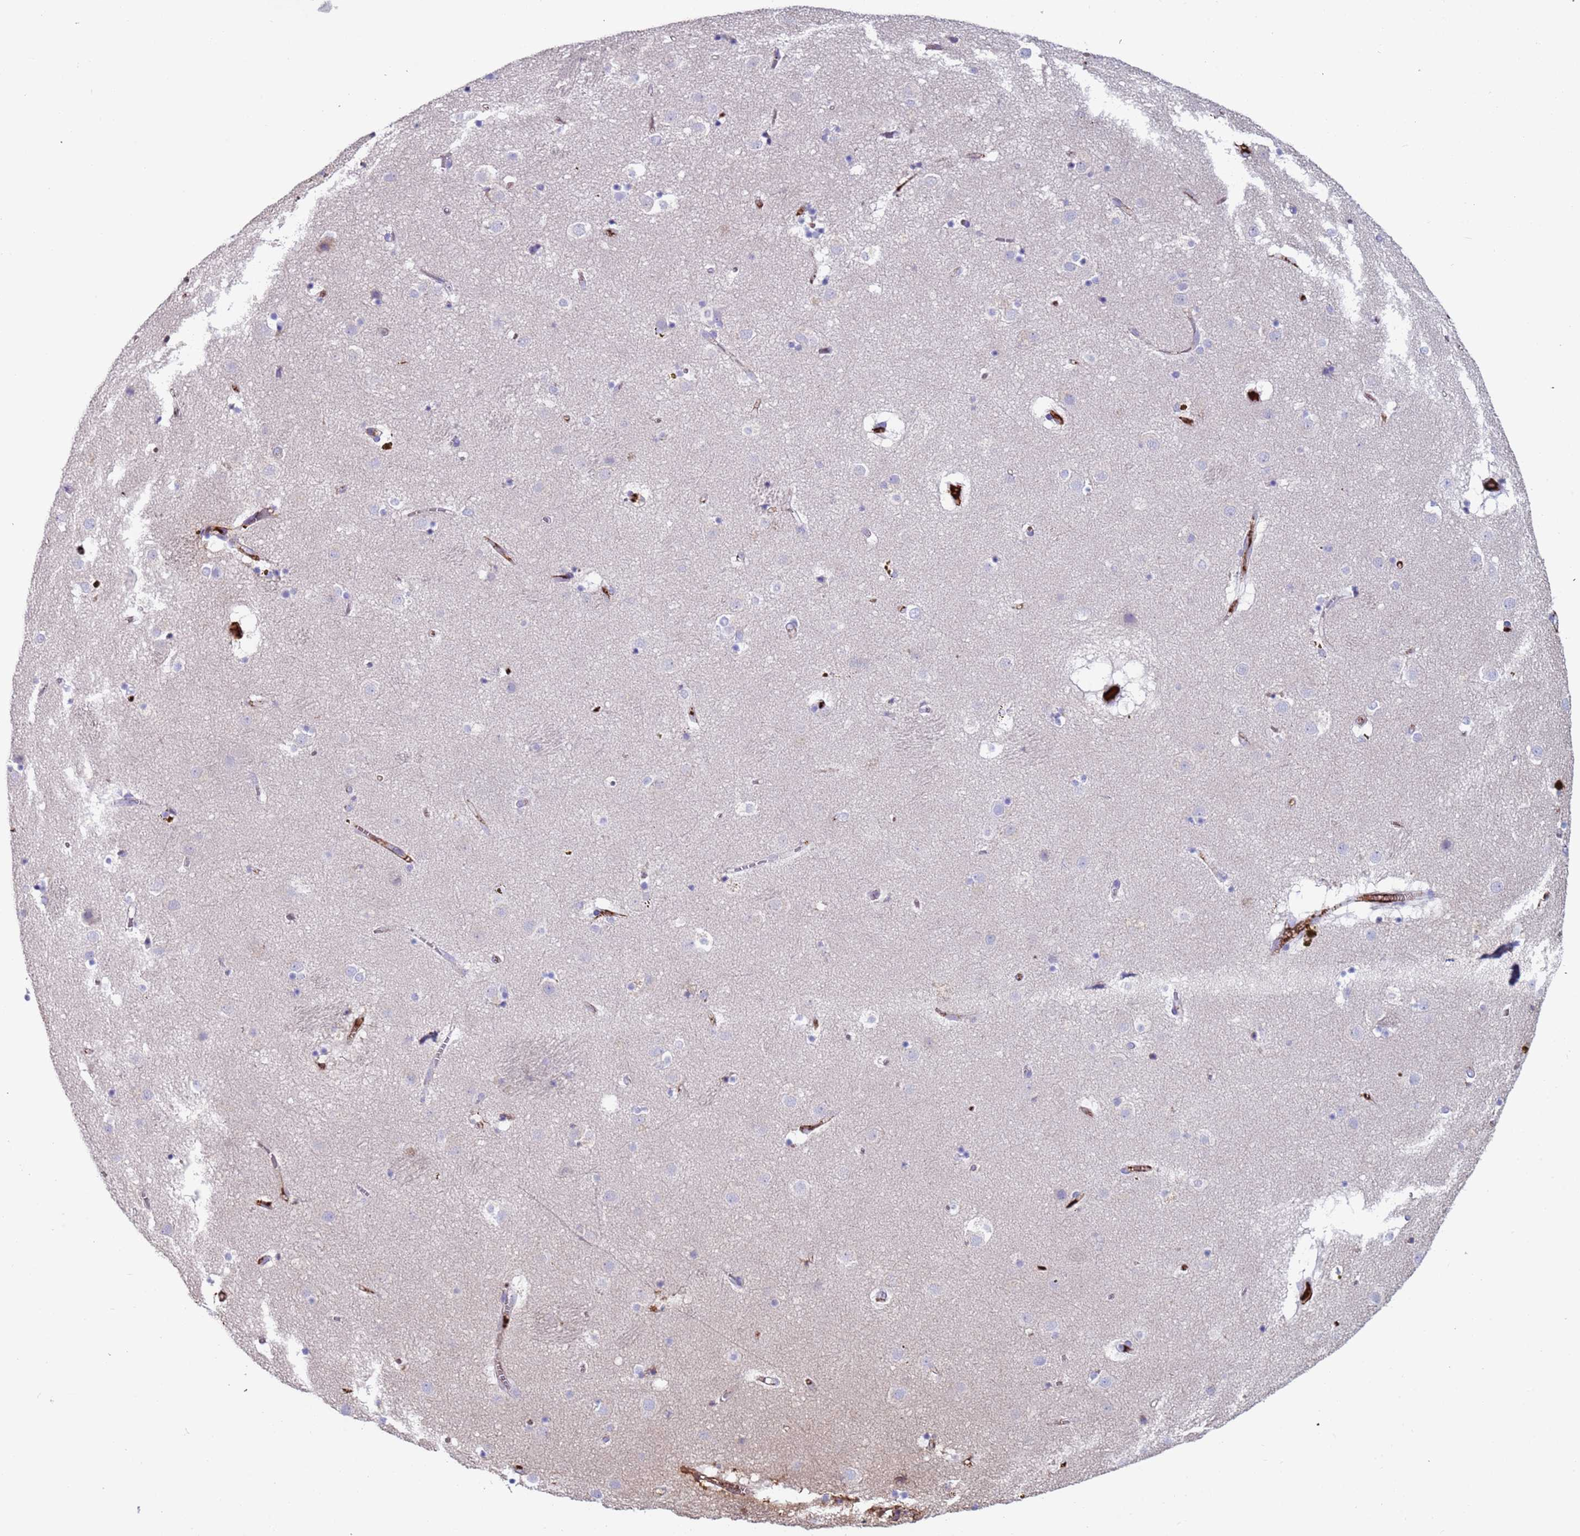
{"staining": {"intensity": "negative", "quantity": "none", "location": "none"}, "tissue": "caudate", "cell_type": "Glial cells", "image_type": "normal", "snomed": [{"axis": "morphology", "description": "Normal tissue, NOS"}, {"axis": "topography", "description": "Lateral ventricle wall"}], "caption": "Immunohistochemical staining of normal human caudate displays no significant expression in glial cells. (Stains: DAB immunohistochemistry (IHC) with hematoxylin counter stain, Microscopy: brightfield microscopy at high magnification).", "gene": "CYSLTR2", "patient": {"sex": "male", "age": 70}}